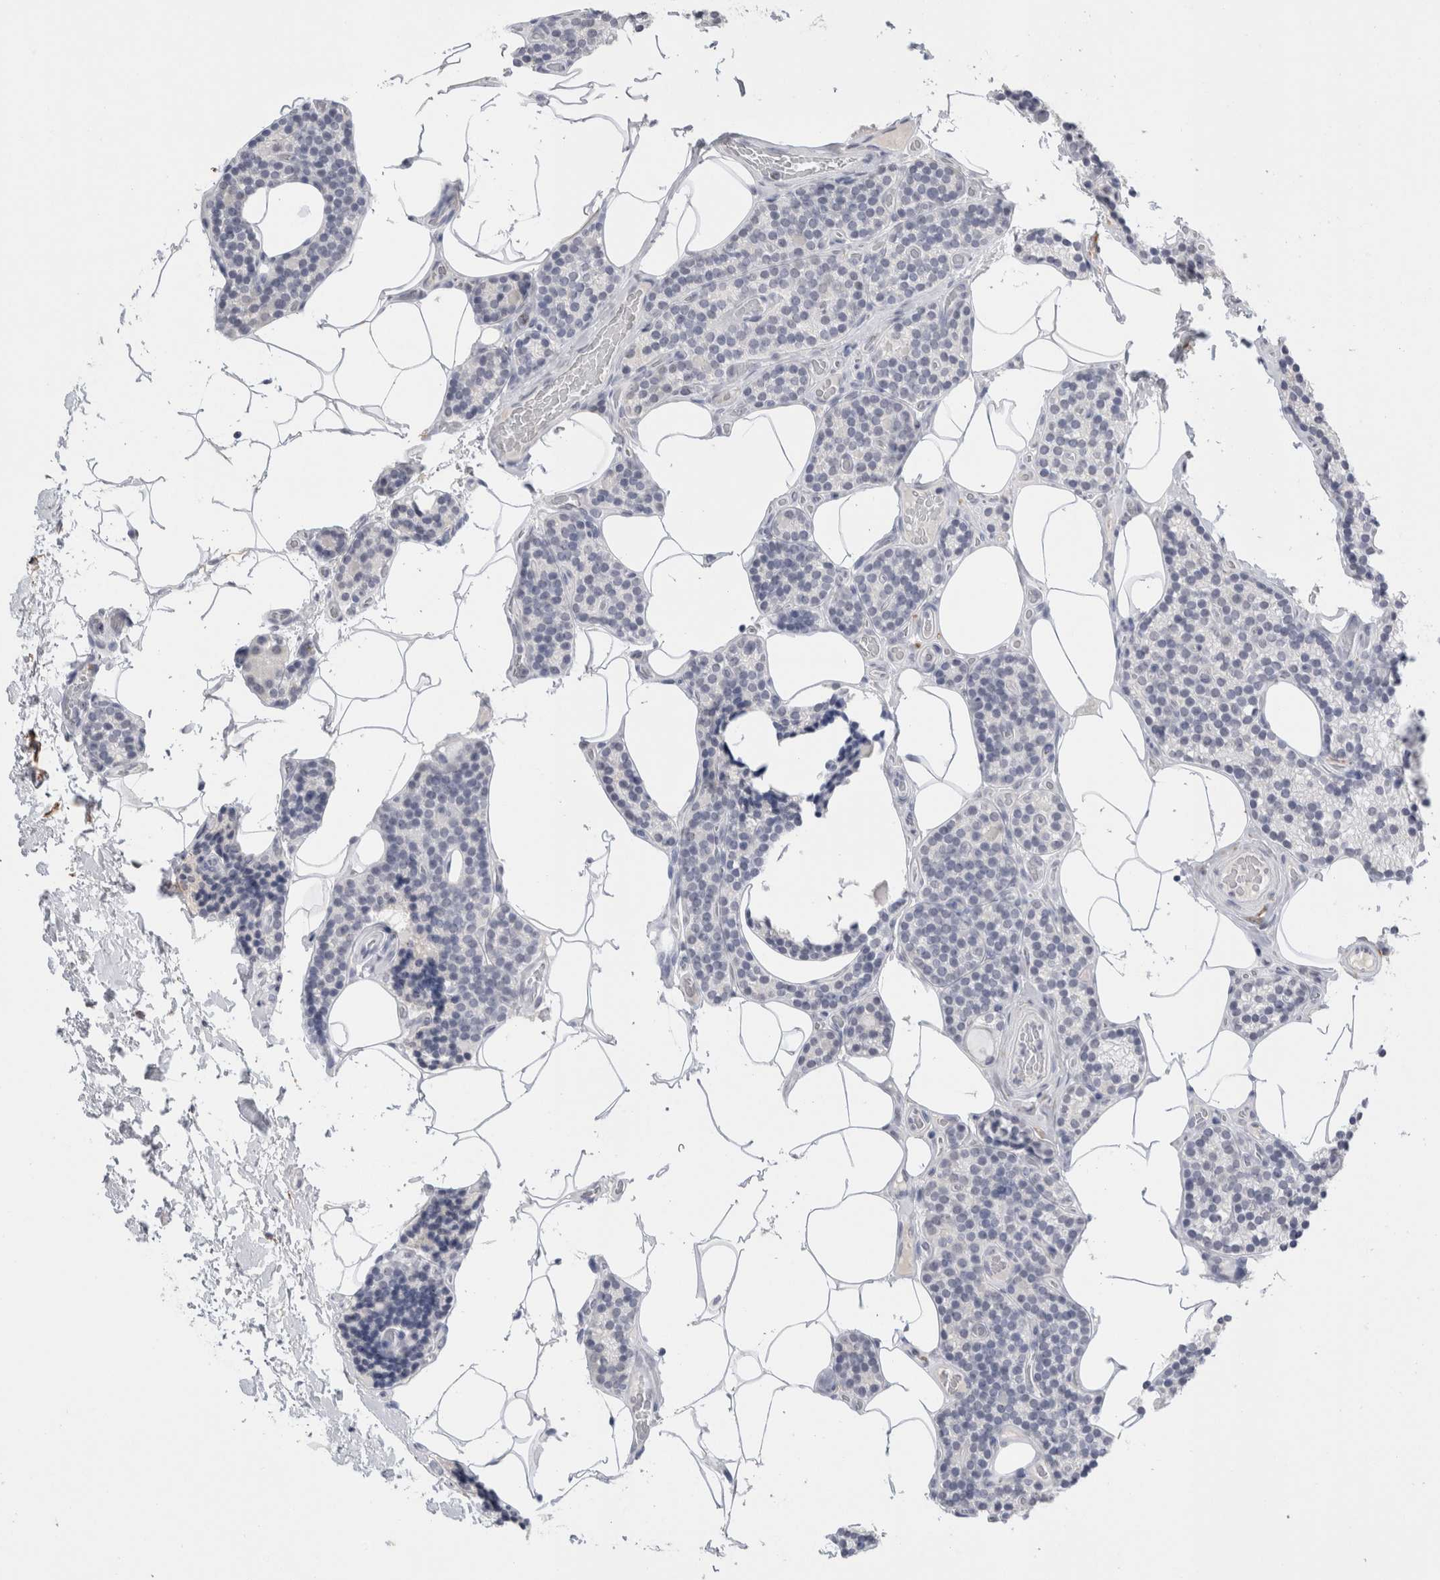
{"staining": {"intensity": "negative", "quantity": "none", "location": "none"}, "tissue": "parathyroid gland", "cell_type": "Glandular cells", "image_type": "normal", "snomed": [{"axis": "morphology", "description": "Normal tissue, NOS"}, {"axis": "topography", "description": "Parathyroid gland"}], "caption": "This is an immunohistochemistry (IHC) photomicrograph of unremarkable human parathyroid gland. There is no positivity in glandular cells.", "gene": "CADM3", "patient": {"sex": "male", "age": 52}}